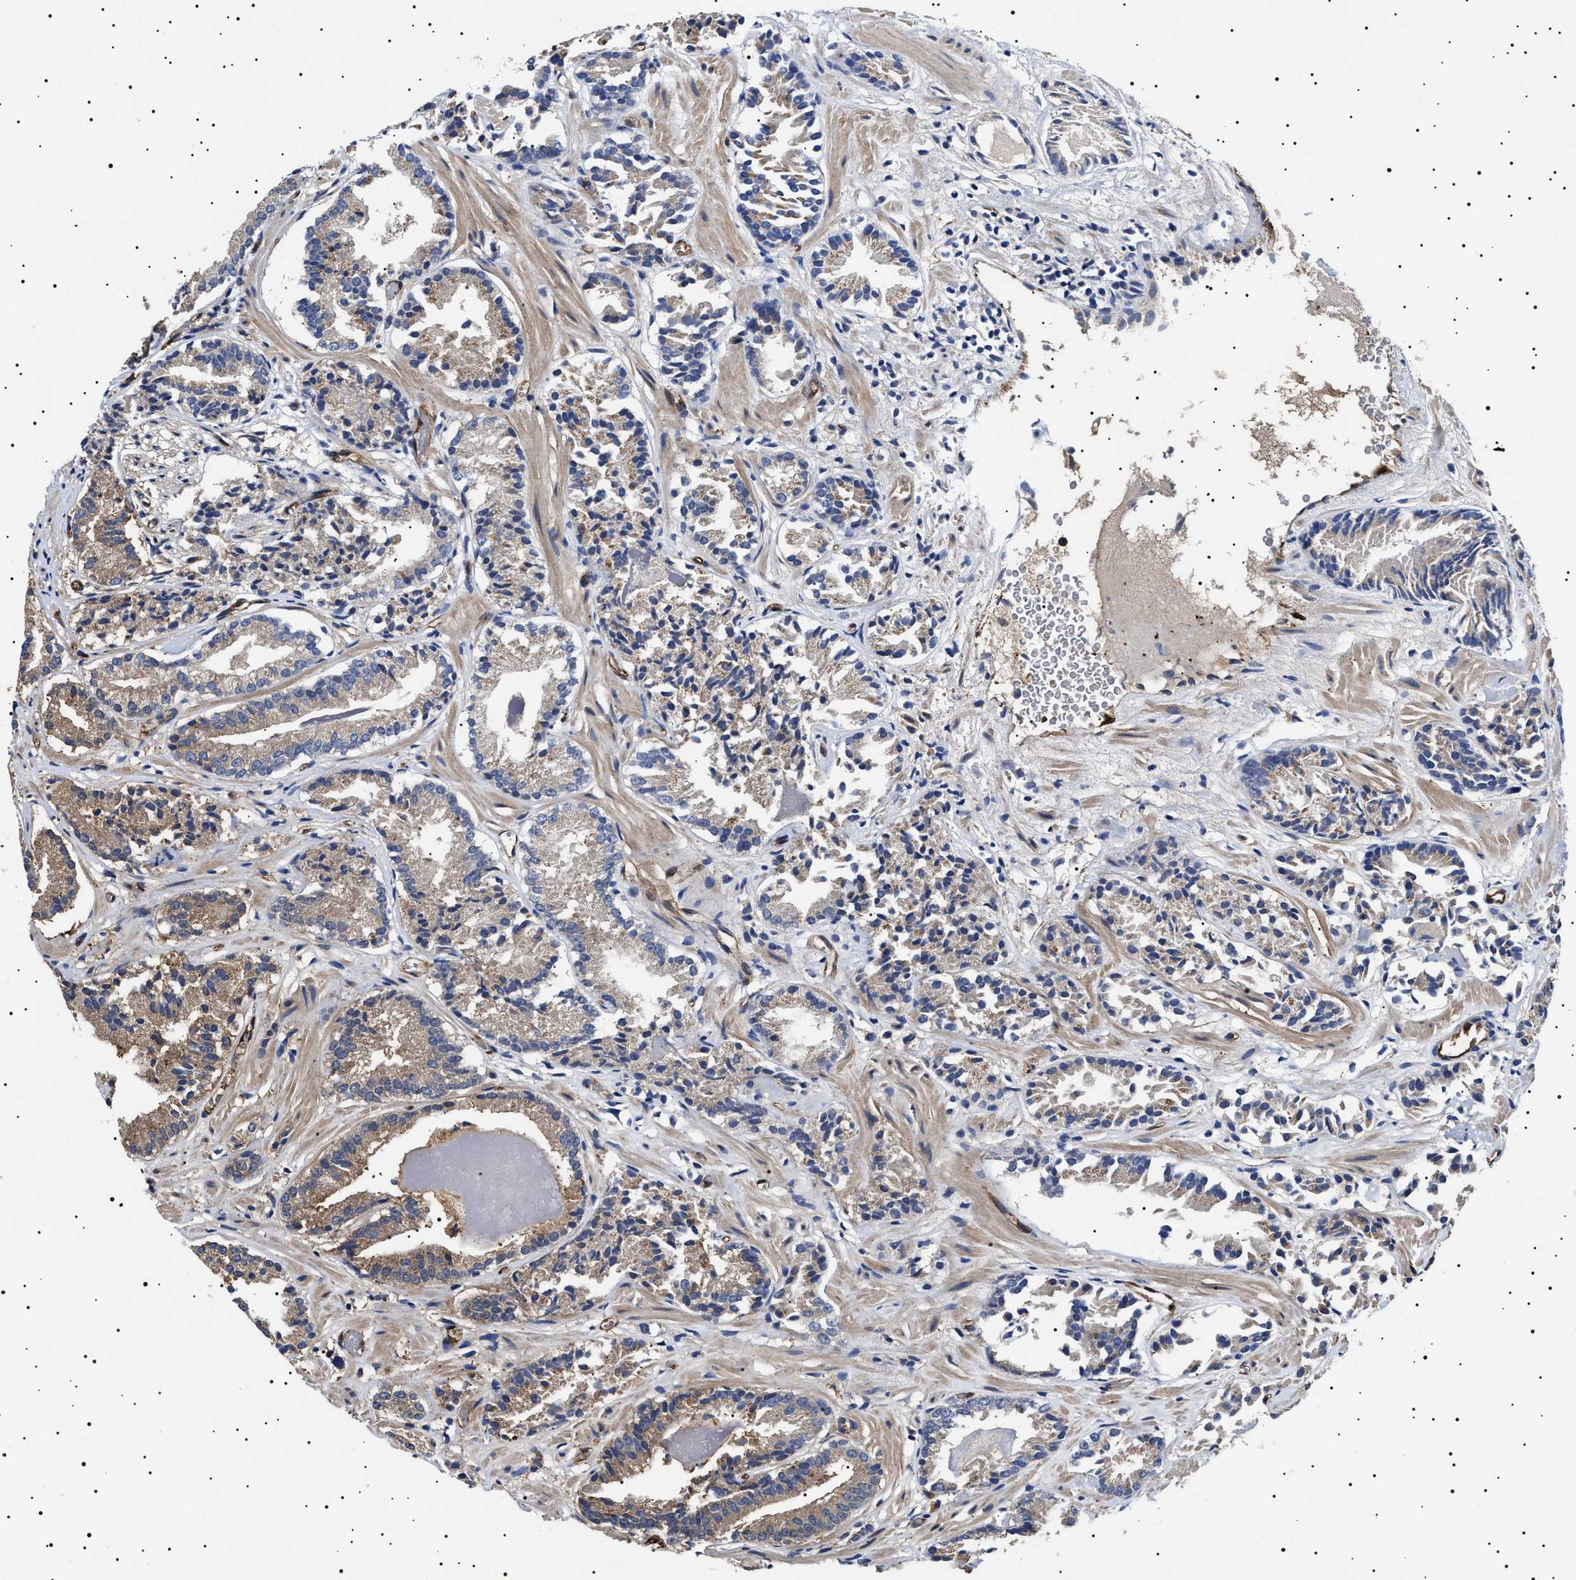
{"staining": {"intensity": "moderate", "quantity": "<25%", "location": "cytoplasmic/membranous"}, "tissue": "prostate cancer", "cell_type": "Tumor cells", "image_type": "cancer", "snomed": [{"axis": "morphology", "description": "Adenocarcinoma, Low grade"}, {"axis": "topography", "description": "Prostate"}], "caption": "This is an image of immunohistochemistry staining of prostate adenocarcinoma (low-grade), which shows moderate positivity in the cytoplasmic/membranous of tumor cells.", "gene": "TPP2", "patient": {"sex": "male", "age": 51}}